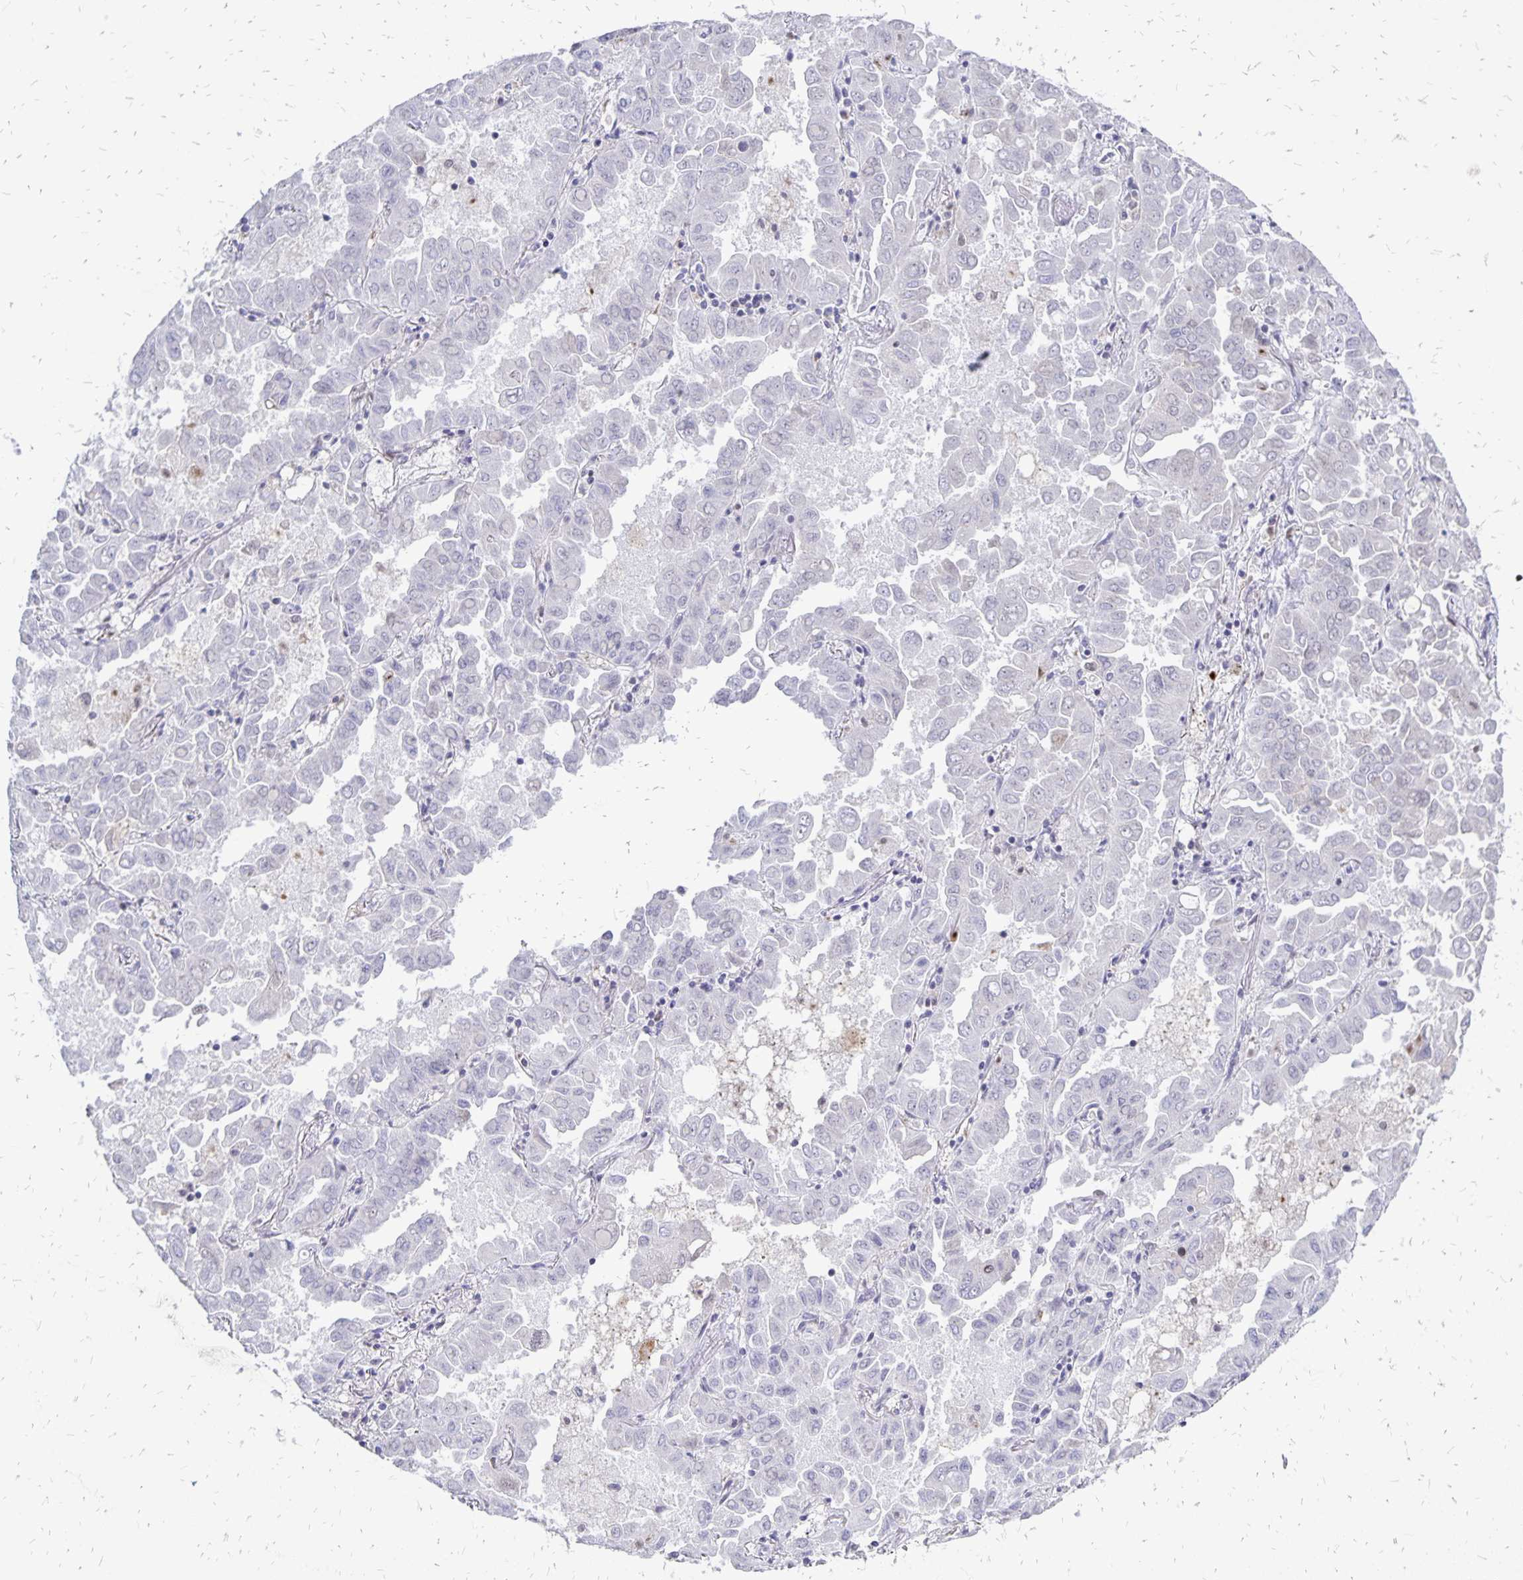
{"staining": {"intensity": "negative", "quantity": "none", "location": "none"}, "tissue": "lung cancer", "cell_type": "Tumor cells", "image_type": "cancer", "snomed": [{"axis": "morphology", "description": "Adenocarcinoma, NOS"}, {"axis": "topography", "description": "Lung"}], "caption": "Lung cancer (adenocarcinoma) was stained to show a protein in brown. There is no significant positivity in tumor cells. (DAB (3,3'-diaminobenzidine) IHC with hematoxylin counter stain).", "gene": "DCK", "patient": {"sex": "male", "age": 64}}